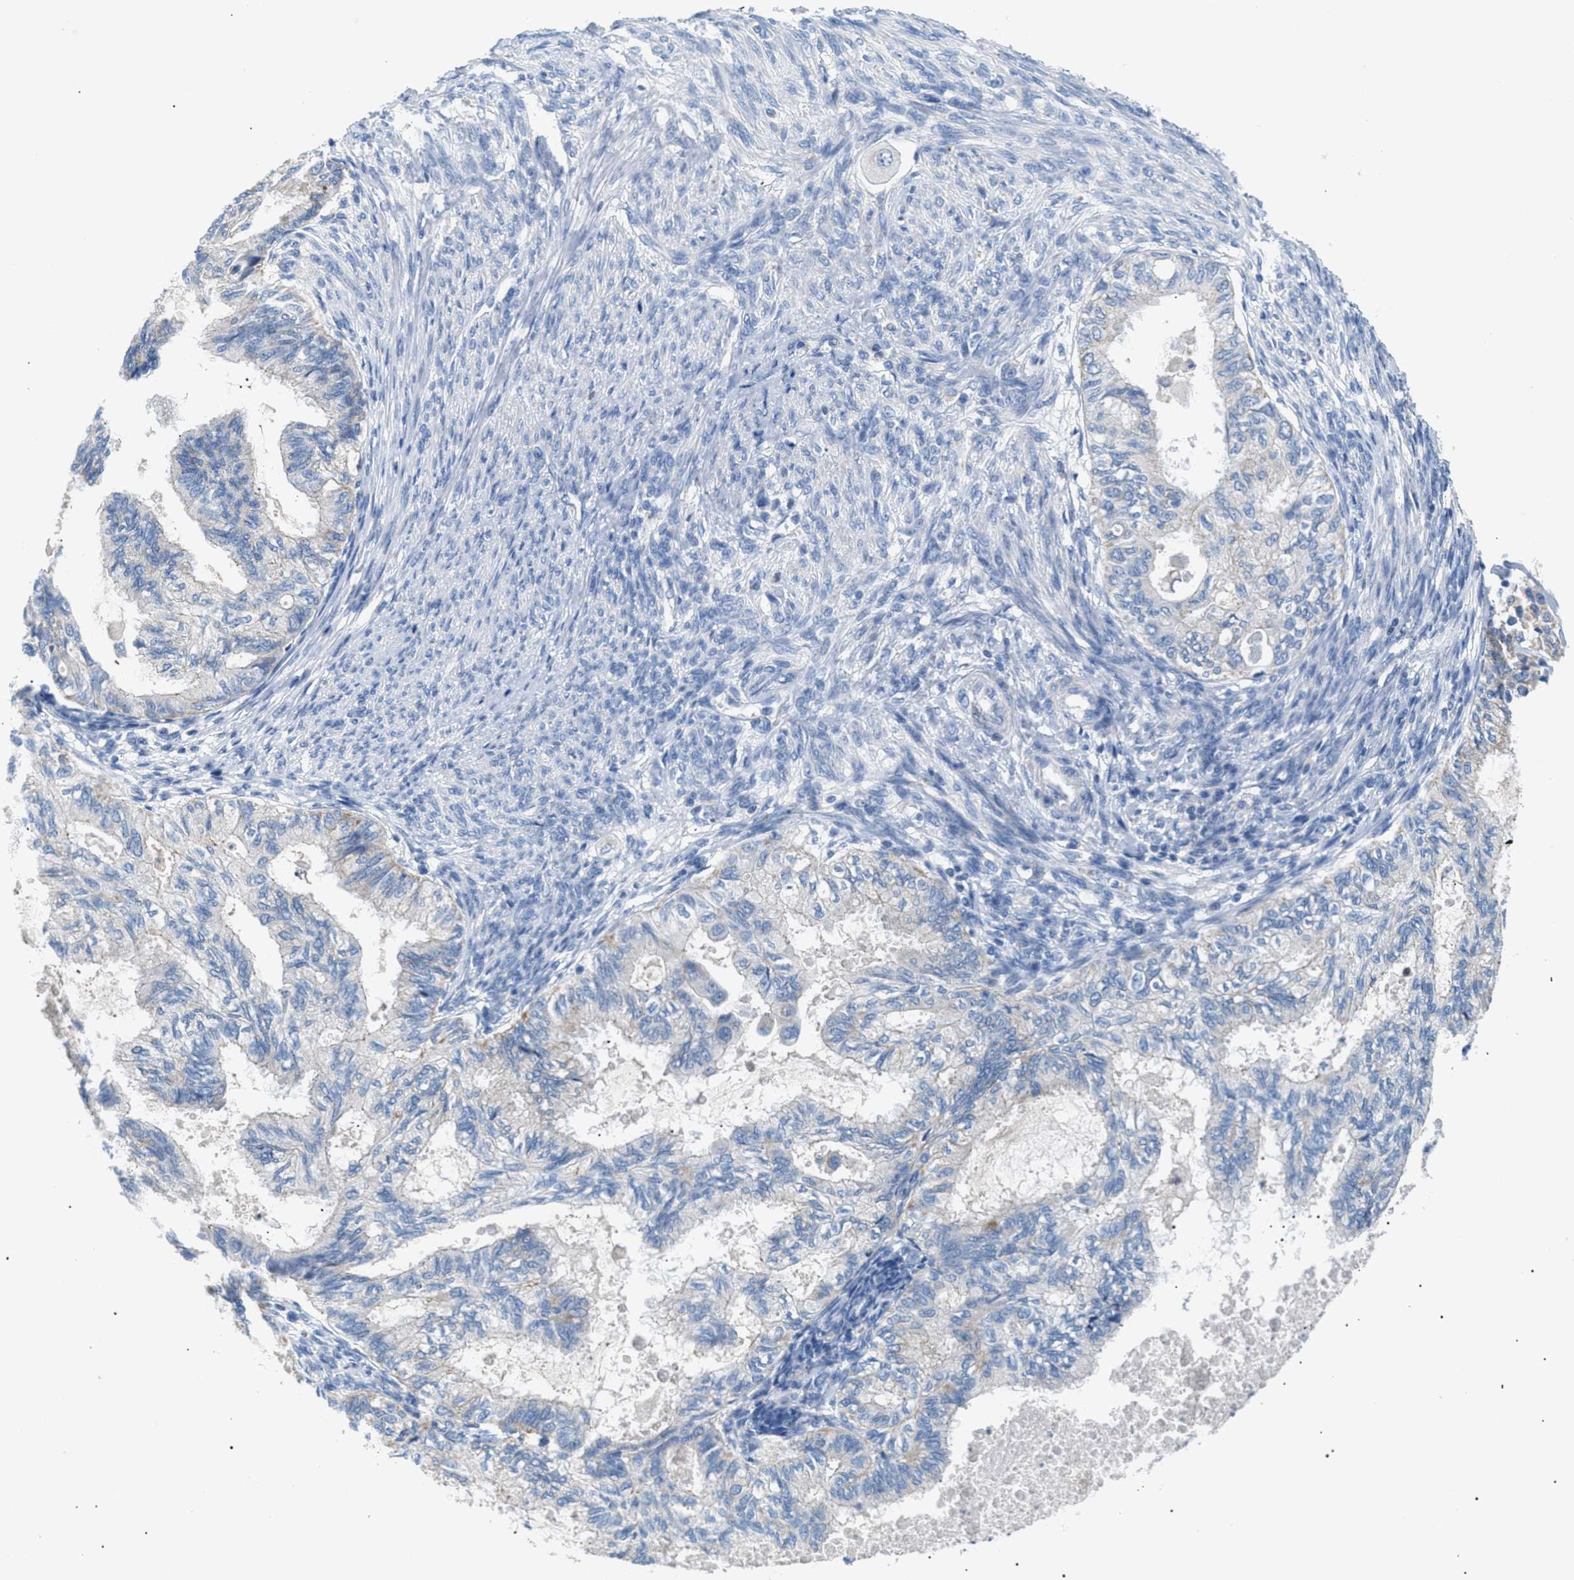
{"staining": {"intensity": "negative", "quantity": "none", "location": "none"}, "tissue": "cervical cancer", "cell_type": "Tumor cells", "image_type": "cancer", "snomed": [{"axis": "morphology", "description": "Normal tissue, NOS"}, {"axis": "morphology", "description": "Adenocarcinoma, NOS"}, {"axis": "topography", "description": "Cervix"}, {"axis": "topography", "description": "Endometrium"}], "caption": "A high-resolution photomicrograph shows immunohistochemistry (IHC) staining of cervical cancer, which exhibits no significant positivity in tumor cells.", "gene": "ILDR1", "patient": {"sex": "female", "age": 86}}